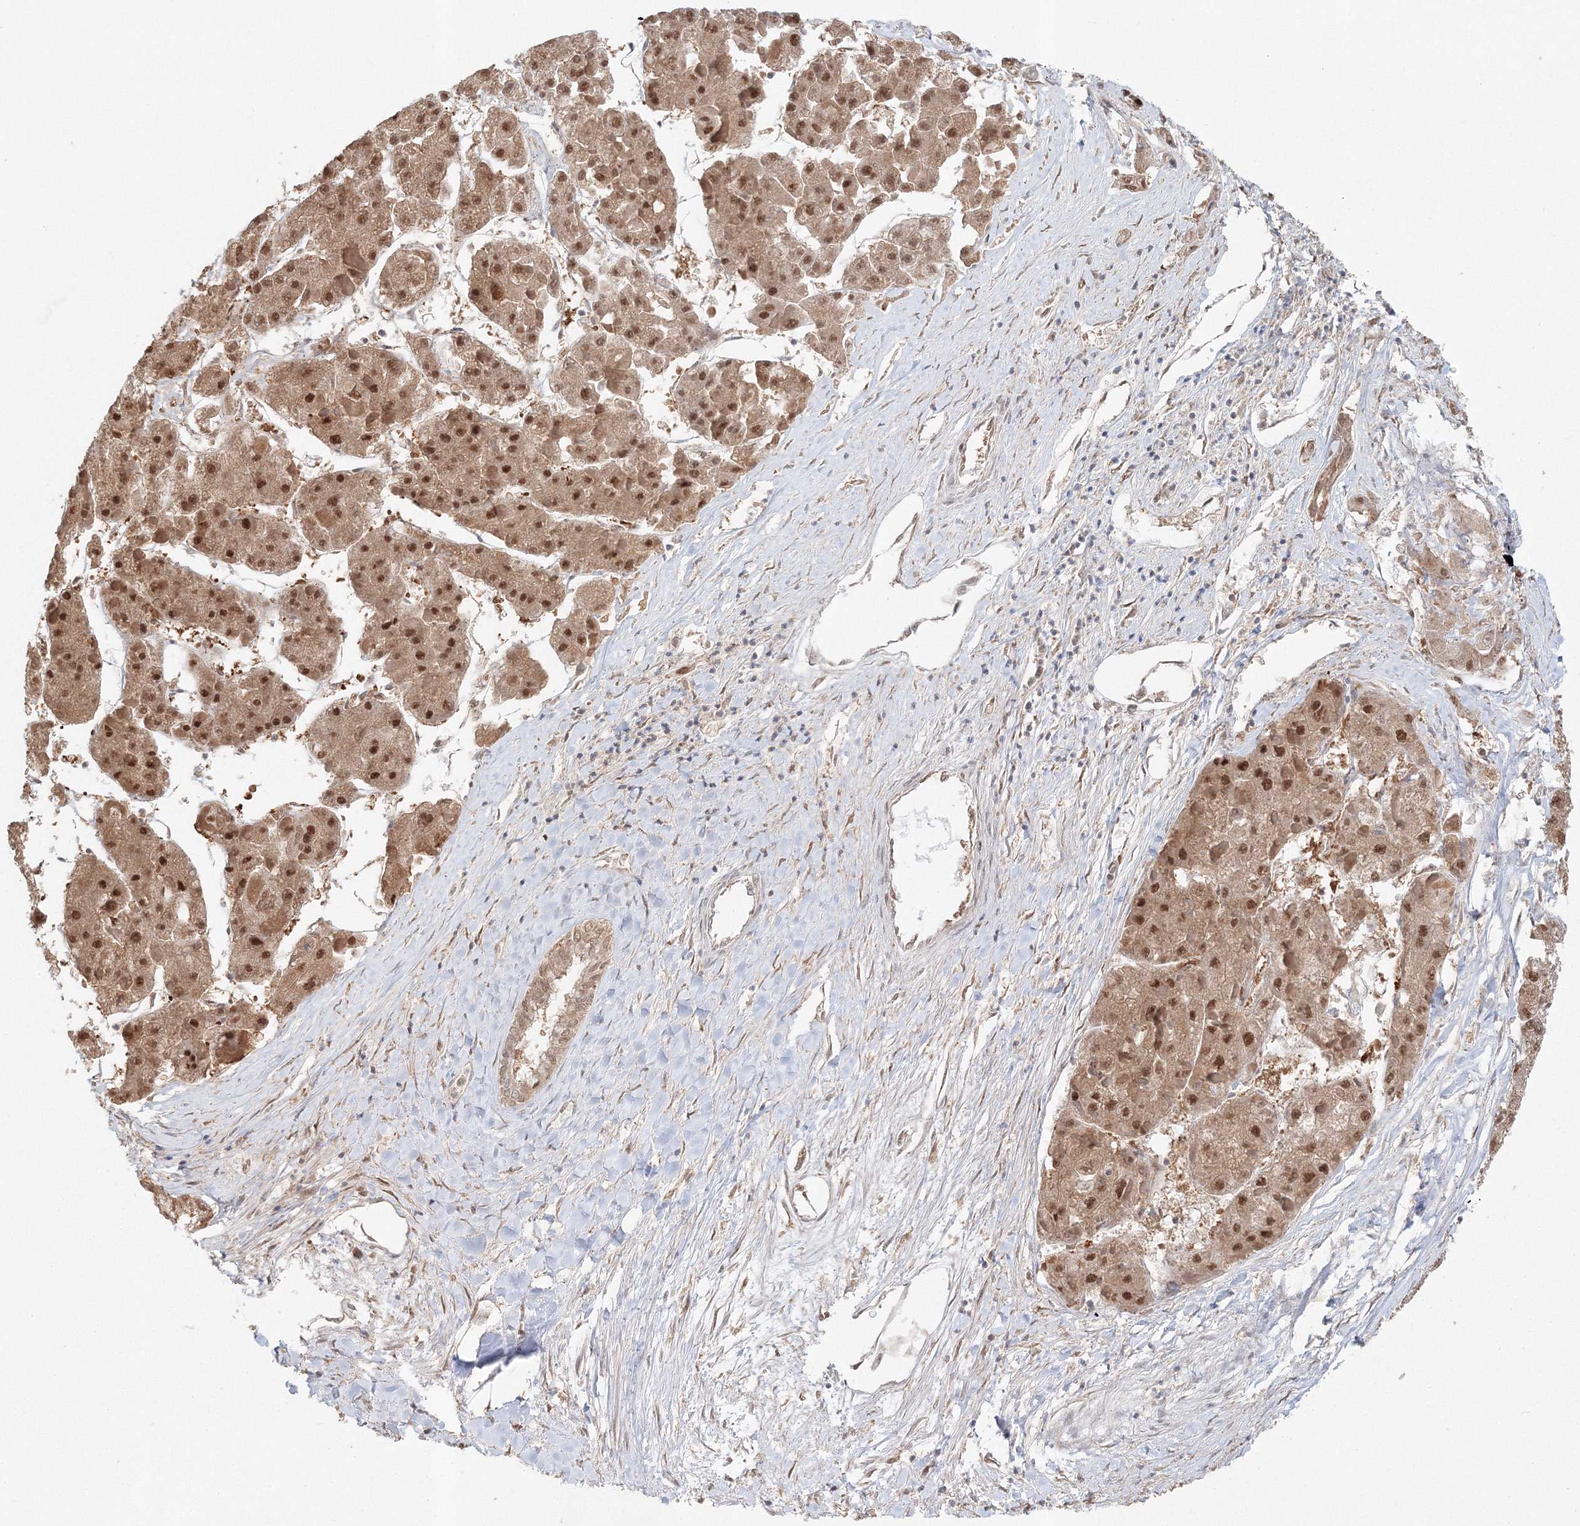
{"staining": {"intensity": "moderate", "quantity": ">75%", "location": "cytoplasmic/membranous,nuclear"}, "tissue": "liver cancer", "cell_type": "Tumor cells", "image_type": "cancer", "snomed": [{"axis": "morphology", "description": "Carcinoma, Hepatocellular, NOS"}, {"axis": "topography", "description": "Liver"}], "caption": "IHC (DAB (3,3'-diaminobenzidine)) staining of human liver cancer (hepatocellular carcinoma) demonstrates moderate cytoplasmic/membranous and nuclear protein positivity in about >75% of tumor cells.", "gene": "PSMD6", "patient": {"sex": "female", "age": 73}}